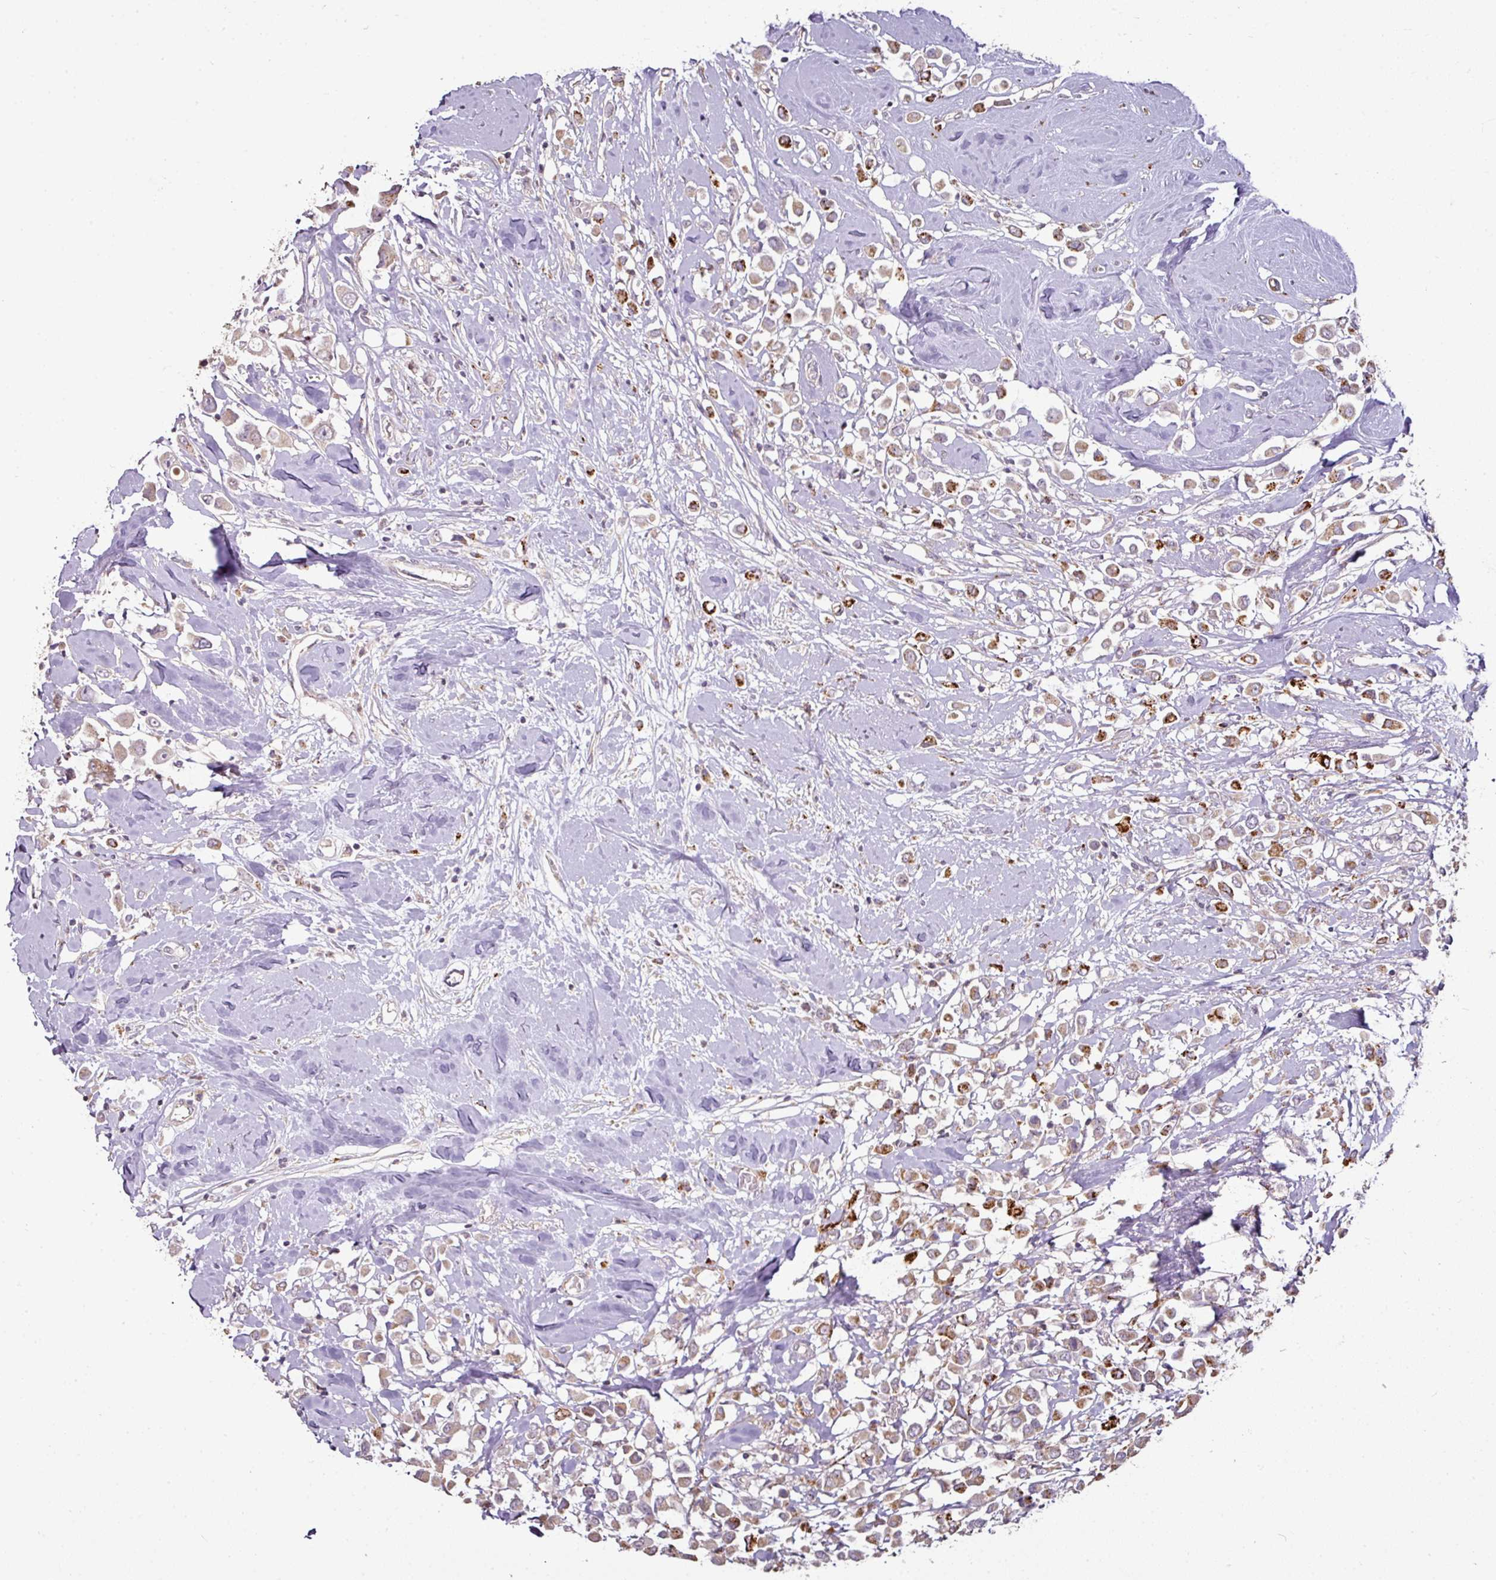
{"staining": {"intensity": "moderate", "quantity": "25%-75%", "location": "cytoplasmic/membranous"}, "tissue": "breast cancer", "cell_type": "Tumor cells", "image_type": "cancer", "snomed": [{"axis": "morphology", "description": "Duct carcinoma"}, {"axis": "topography", "description": "Breast"}], "caption": "Protein expression analysis of breast cancer reveals moderate cytoplasmic/membranous positivity in approximately 25%-75% of tumor cells. (Stains: DAB (3,3'-diaminobenzidine) in brown, nuclei in blue, Microscopy: brightfield microscopy at high magnification).", "gene": "CXCR5", "patient": {"sex": "female", "age": 61}}